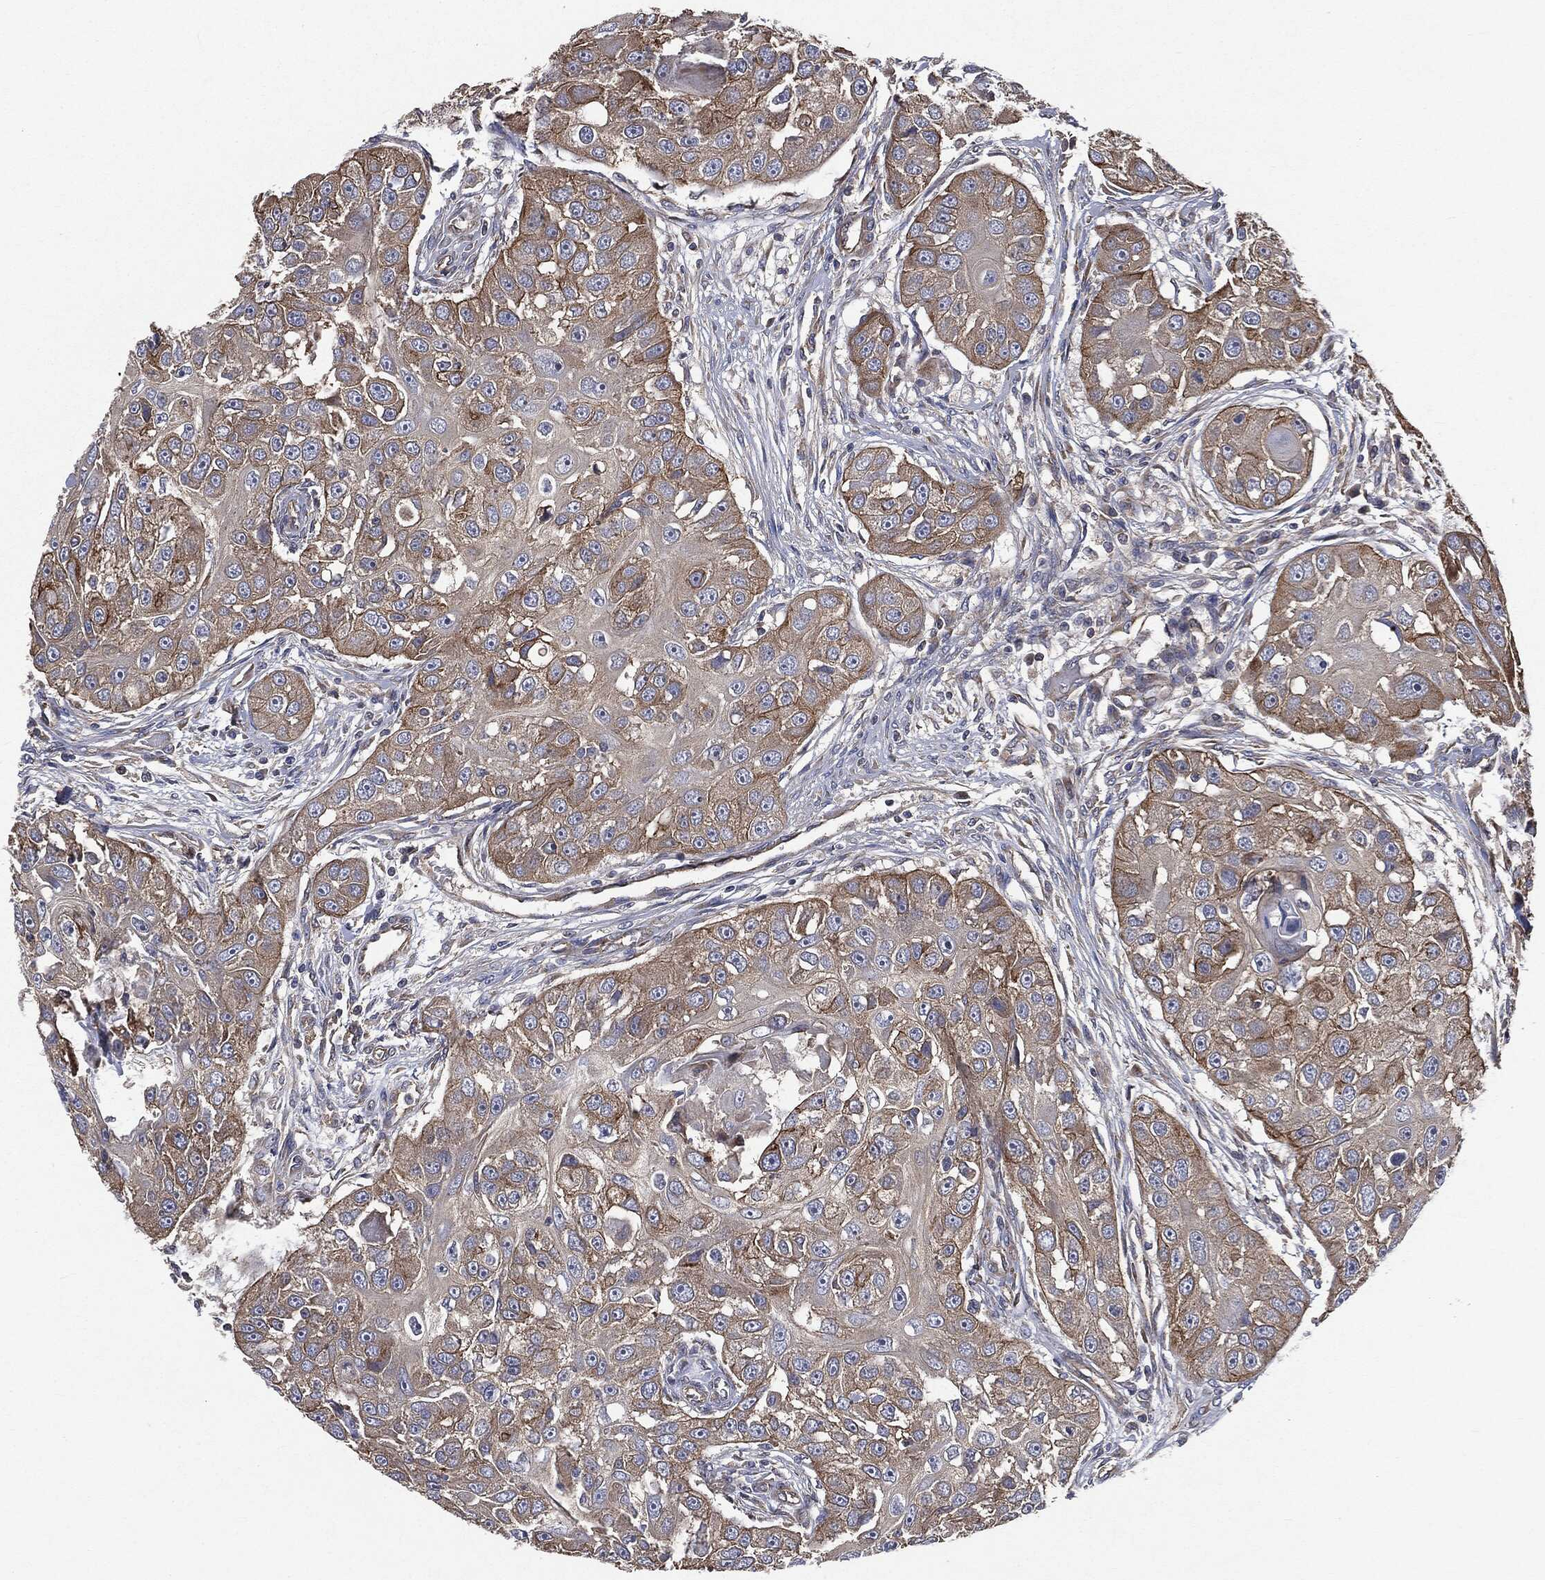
{"staining": {"intensity": "moderate", "quantity": "25%-75%", "location": "cytoplasmic/membranous"}, "tissue": "head and neck cancer", "cell_type": "Tumor cells", "image_type": "cancer", "snomed": [{"axis": "morphology", "description": "Squamous cell carcinoma, NOS"}, {"axis": "topography", "description": "Head-Neck"}], "caption": "Head and neck cancer (squamous cell carcinoma) stained with IHC shows moderate cytoplasmic/membranous positivity in about 25%-75% of tumor cells.", "gene": "EPS15L1", "patient": {"sex": "male", "age": 51}}